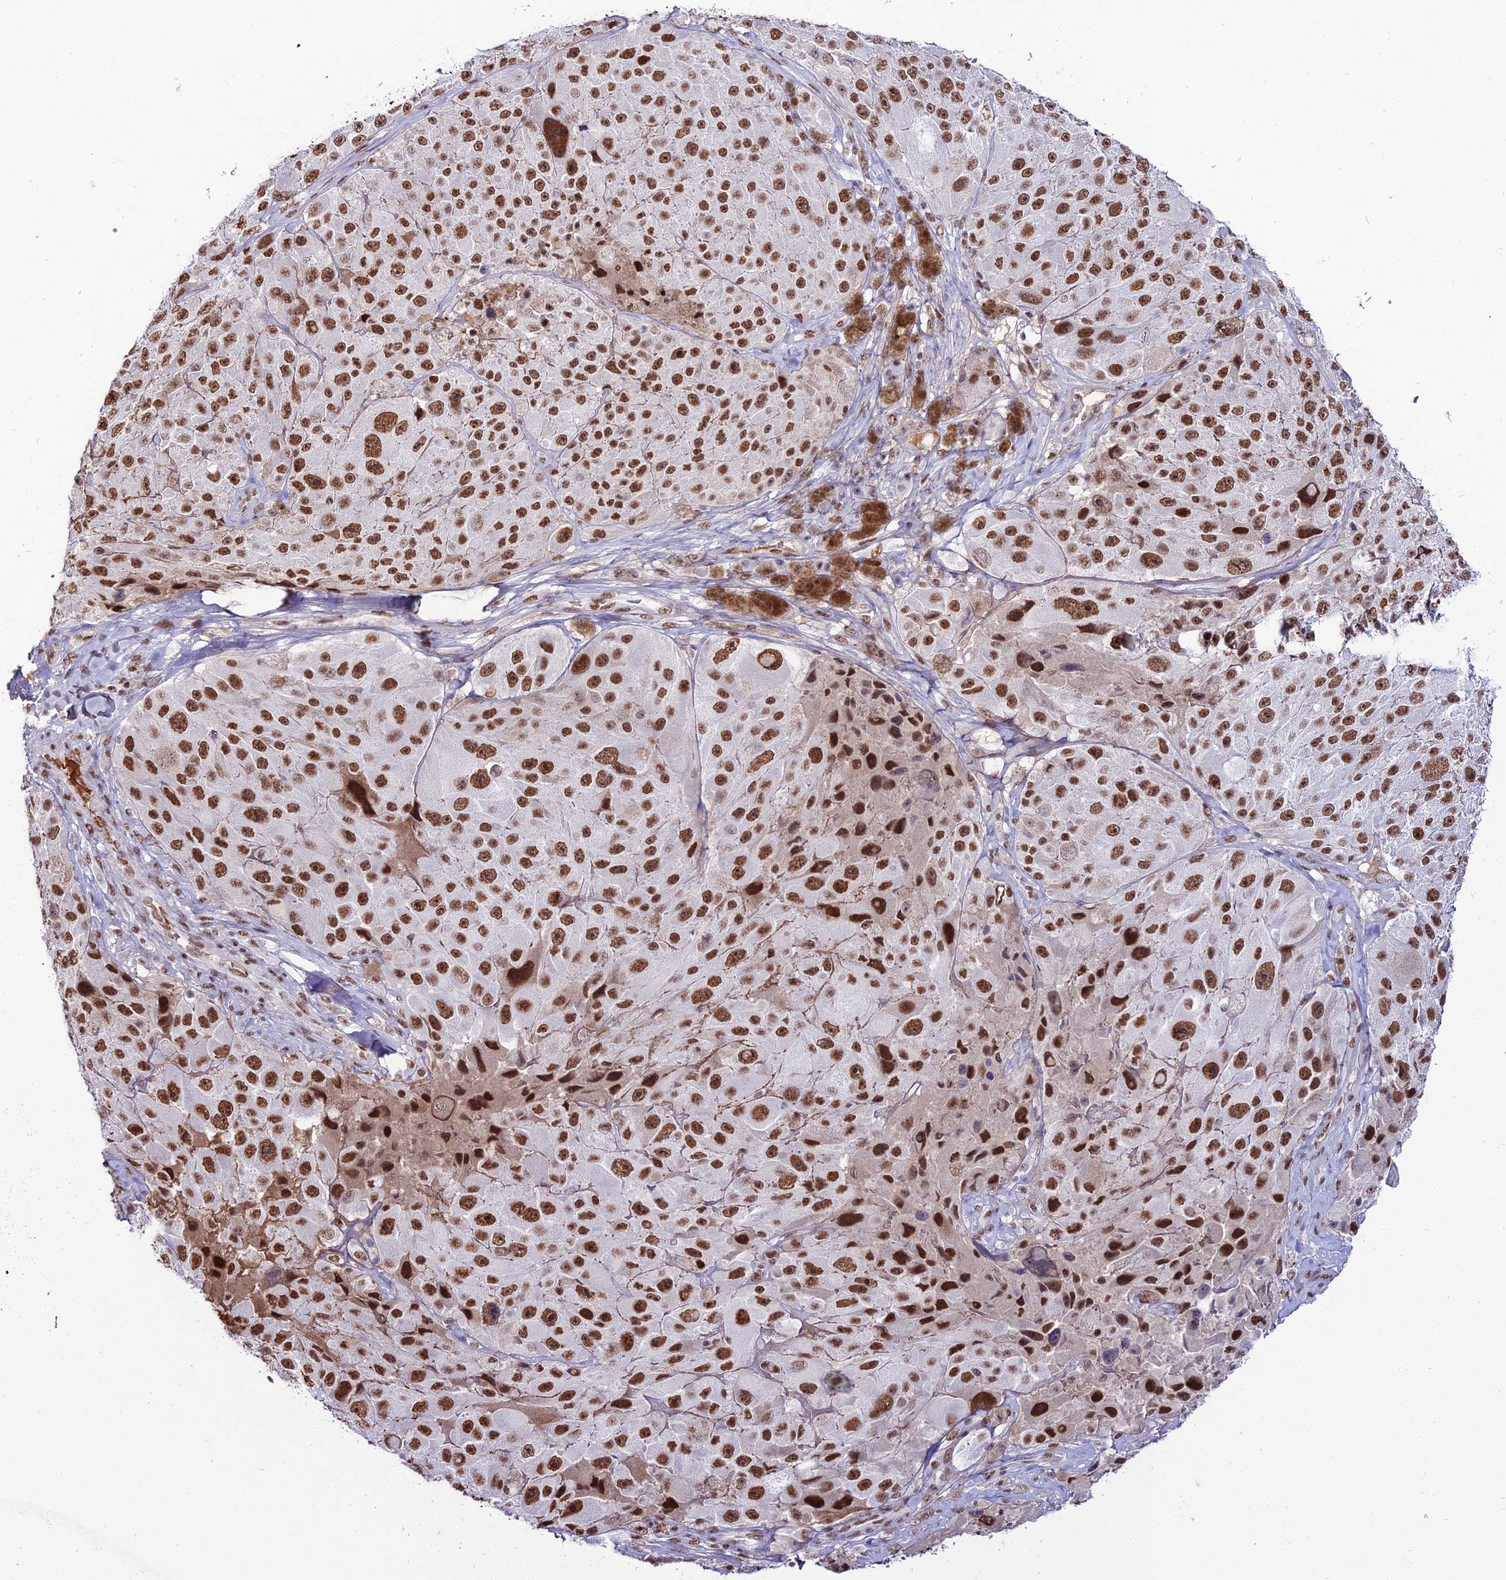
{"staining": {"intensity": "strong", "quantity": ">75%", "location": "nuclear"}, "tissue": "melanoma", "cell_type": "Tumor cells", "image_type": "cancer", "snomed": [{"axis": "morphology", "description": "Malignant melanoma, Metastatic site"}, {"axis": "topography", "description": "Lymph node"}], "caption": "Immunohistochemical staining of melanoma exhibits high levels of strong nuclear protein staining in approximately >75% of tumor cells.", "gene": "RBM12", "patient": {"sex": "male", "age": 62}}